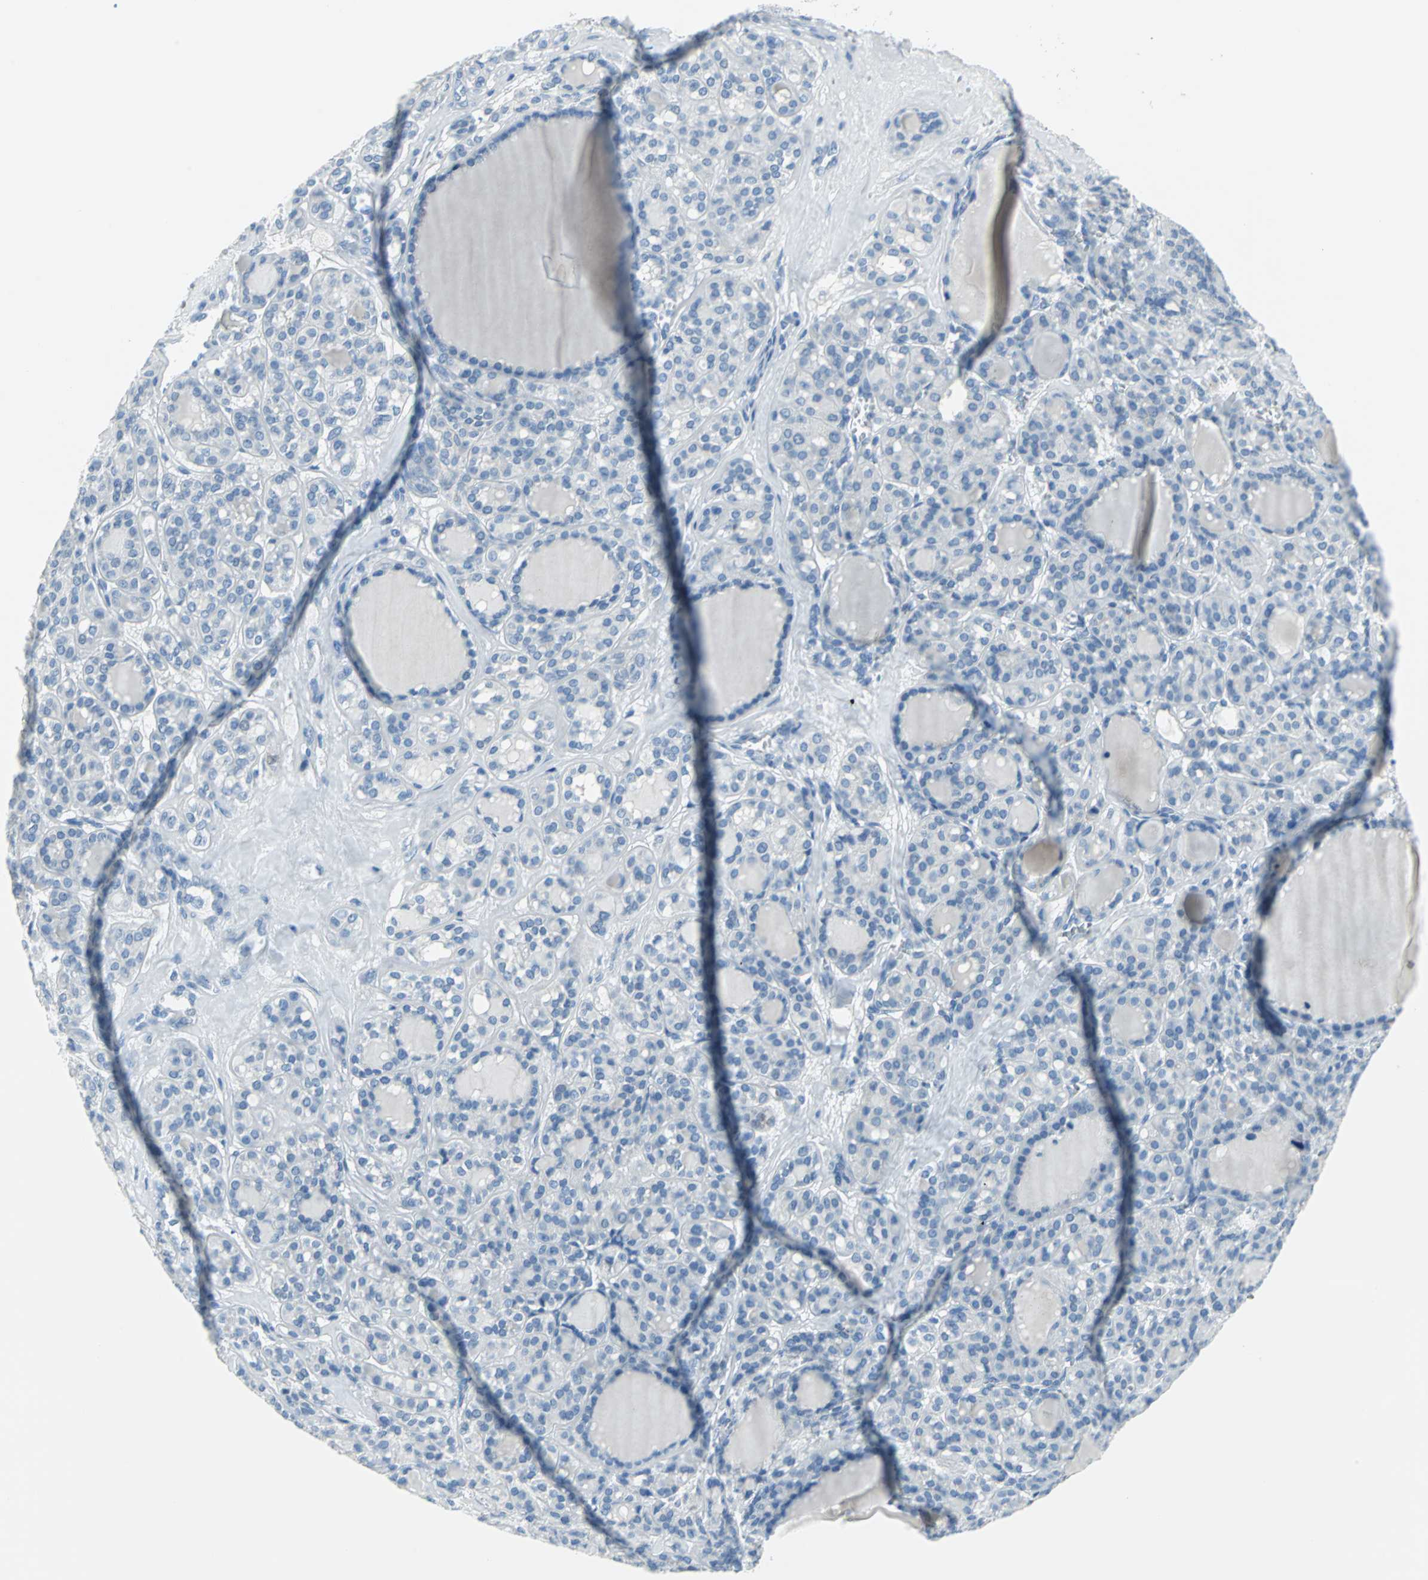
{"staining": {"intensity": "negative", "quantity": "none", "location": "none"}, "tissue": "thyroid cancer", "cell_type": "Tumor cells", "image_type": "cancer", "snomed": [{"axis": "morphology", "description": "Follicular adenoma carcinoma, NOS"}, {"axis": "topography", "description": "Thyroid gland"}], "caption": "Tumor cells show no significant protein staining in follicular adenoma carcinoma (thyroid).", "gene": "DNAI2", "patient": {"sex": "female", "age": 71}}